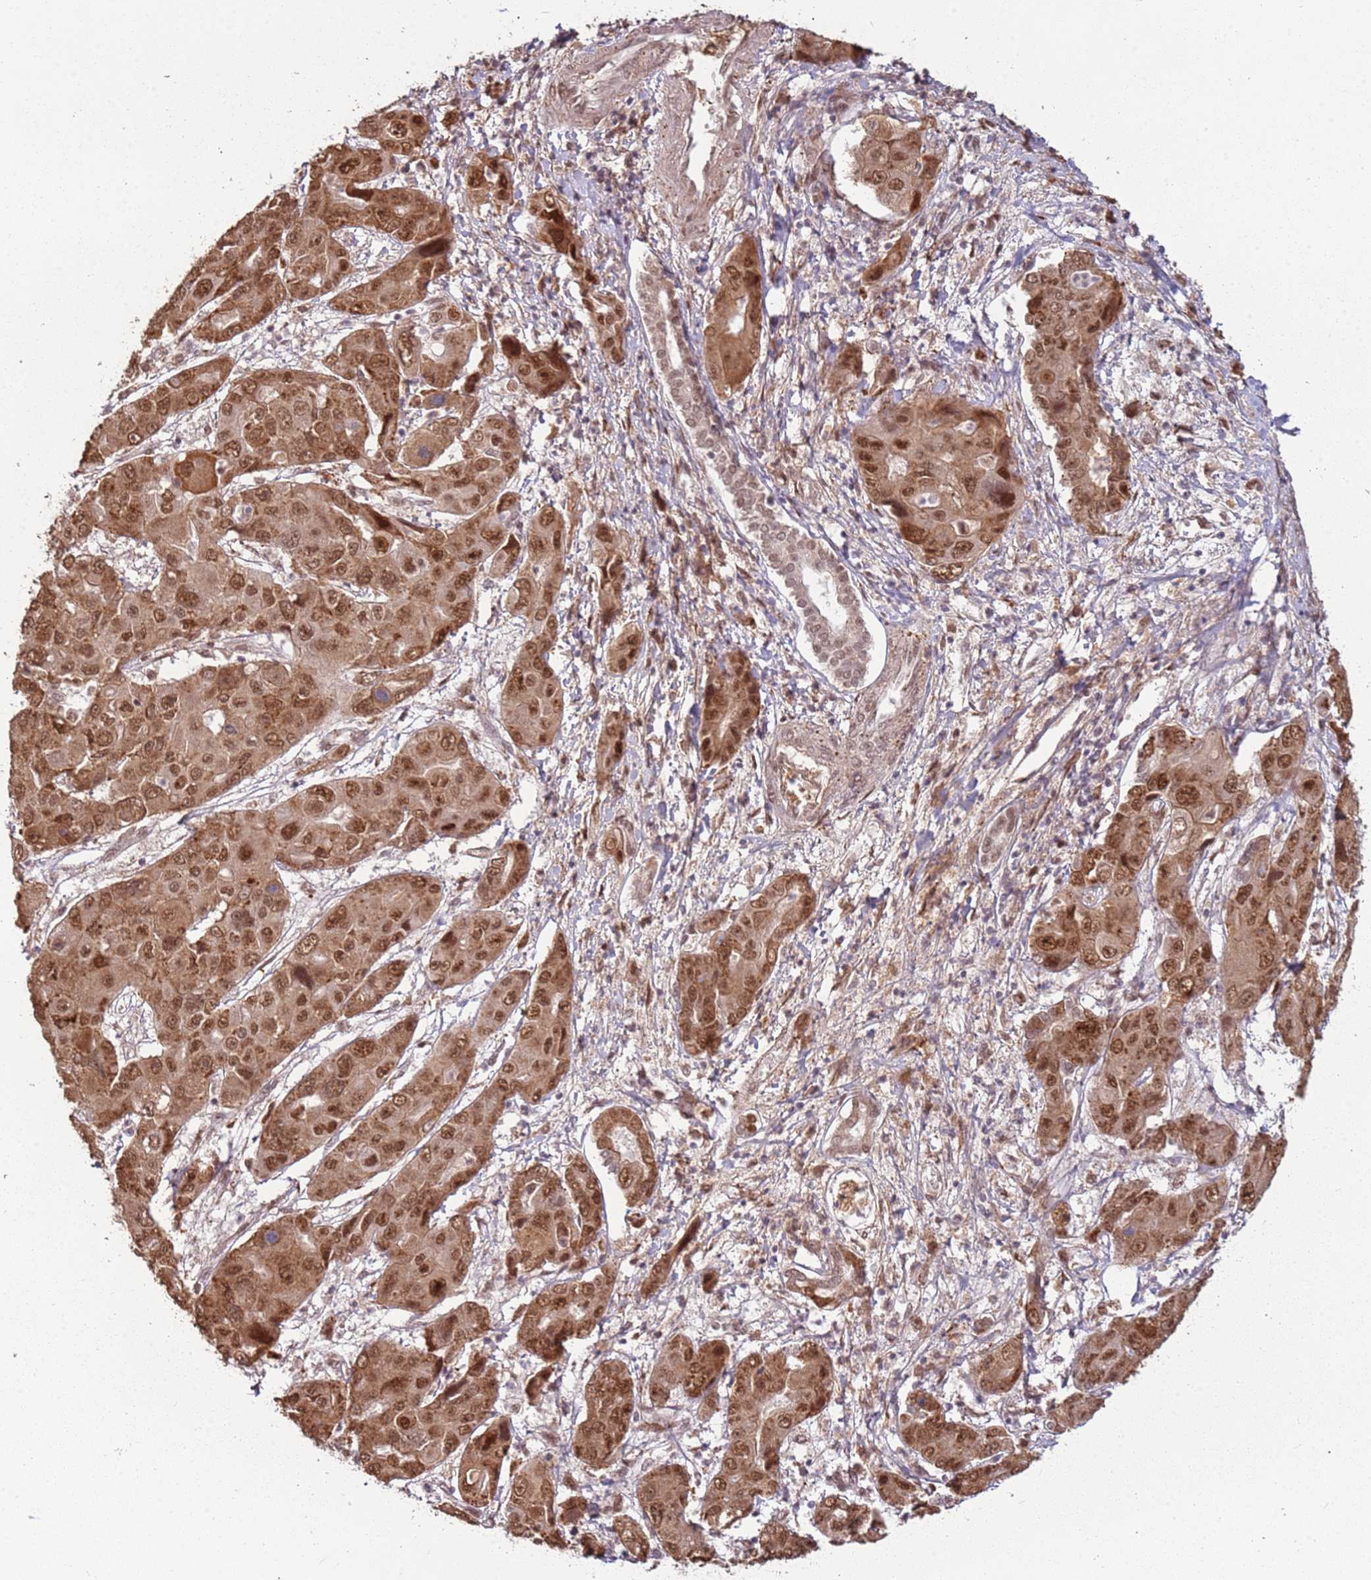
{"staining": {"intensity": "moderate", "quantity": ">75%", "location": "cytoplasmic/membranous,nuclear"}, "tissue": "liver cancer", "cell_type": "Tumor cells", "image_type": "cancer", "snomed": [{"axis": "morphology", "description": "Cholangiocarcinoma"}, {"axis": "topography", "description": "Liver"}], "caption": "Protein expression analysis of human liver cancer reveals moderate cytoplasmic/membranous and nuclear positivity in about >75% of tumor cells.", "gene": "POLR3H", "patient": {"sex": "male", "age": 67}}